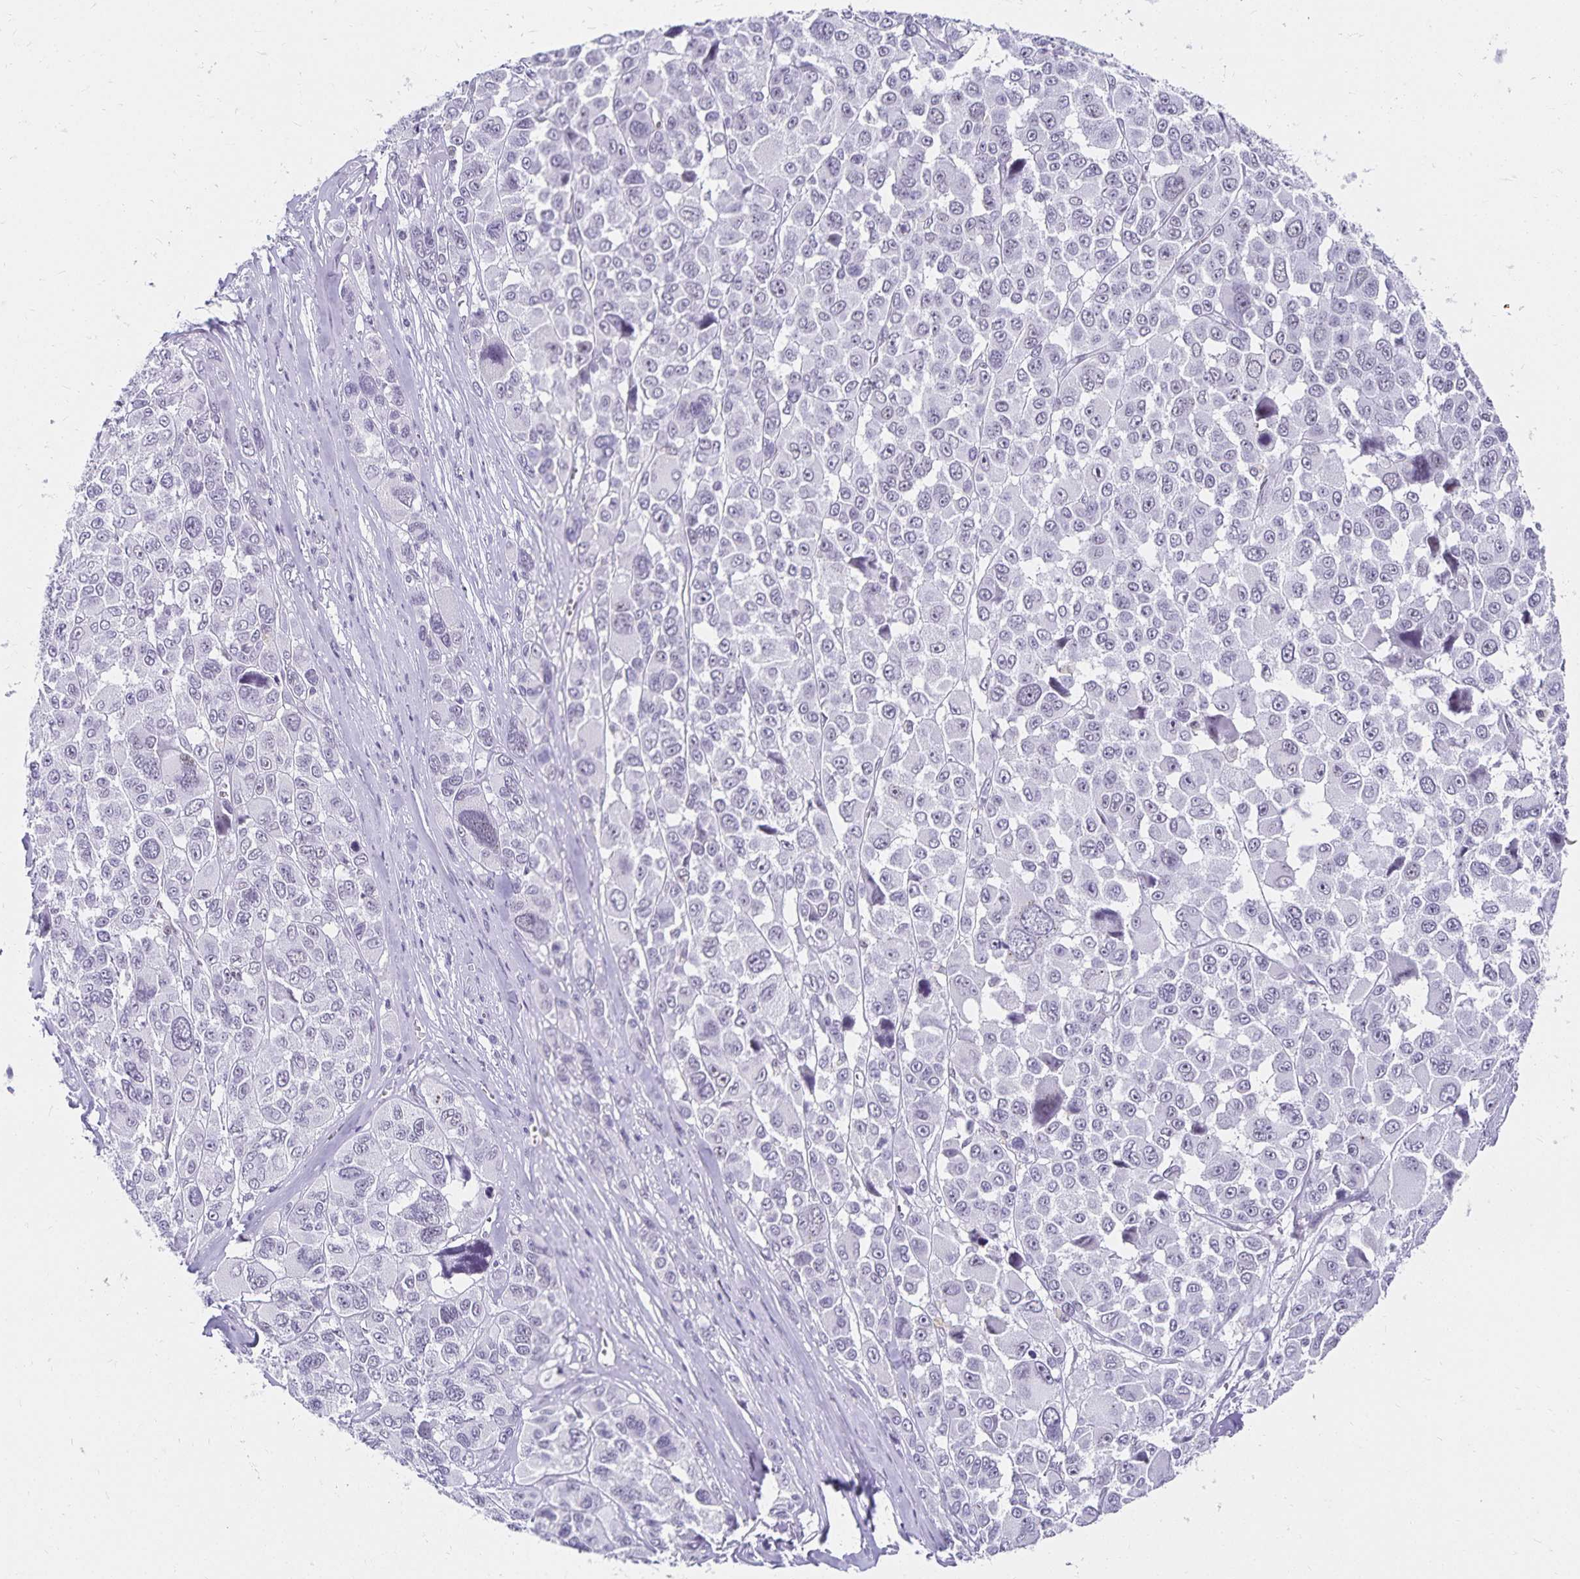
{"staining": {"intensity": "negative", "quantity": "none", "location": "none"}, "tissue": "melanoma", "cell_type": "Tumor cells", "image_type": "cancer", "snomed": [{"axis": "morphology", "description": "Malignant melanoma, NOS"}, {"axis": "topography", "description": "Skin"}], "caption": "A high-resolution micrograph shows immunohistochemistry staining of melanoma, which displays no significant staining in tumor cells.", "gene": "C20orf85", "patient": {"sex": "female", "age": 66}}